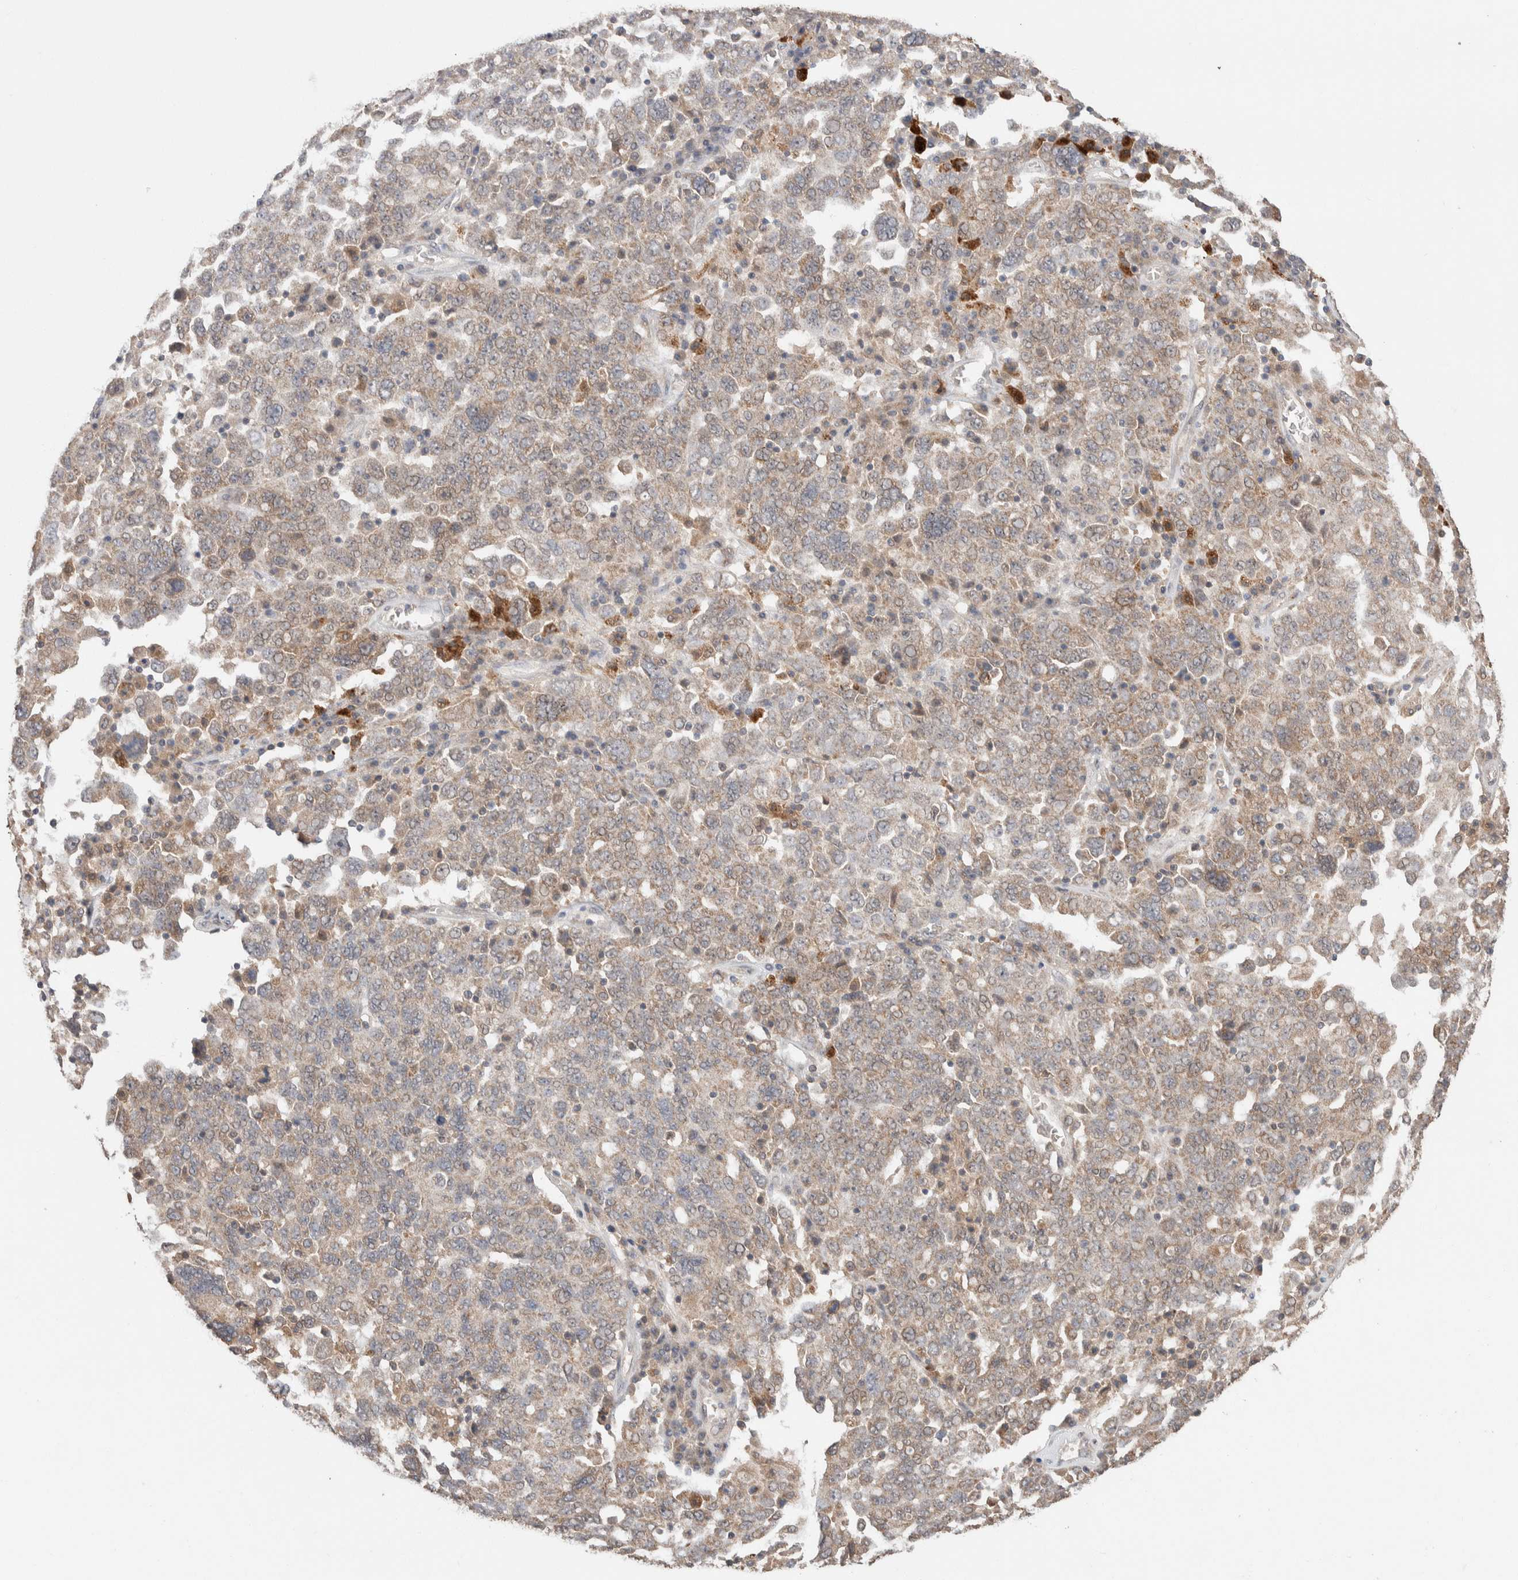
{"staining": {"intensity": "weak", "quantity": ">75%", "location": "cytoplasmic/membranous"}, "tissue": "ovarian cancer", "cell_type": "Tumor cells", "image_type": "cancer", "snomed": [{"axis": "morphology", "description": "Carcinoma, endometroid"}, {"axis": "topography", "description": "Ovary"}], "caption": "An immunohistochemistry photomicrograph of neoplastic tissue is shown. Protein staining in brown shows weak cytoplasmic/membranous positivity in ovarian cancer (endometroid carcinoma) within tumor cells. (DAB (3,3'-diaminobenzidine) IHC with brightfield microscopy, high magnification).", "gene": "KCNJ5", "patient": {"sex": "female", "age": 62}}